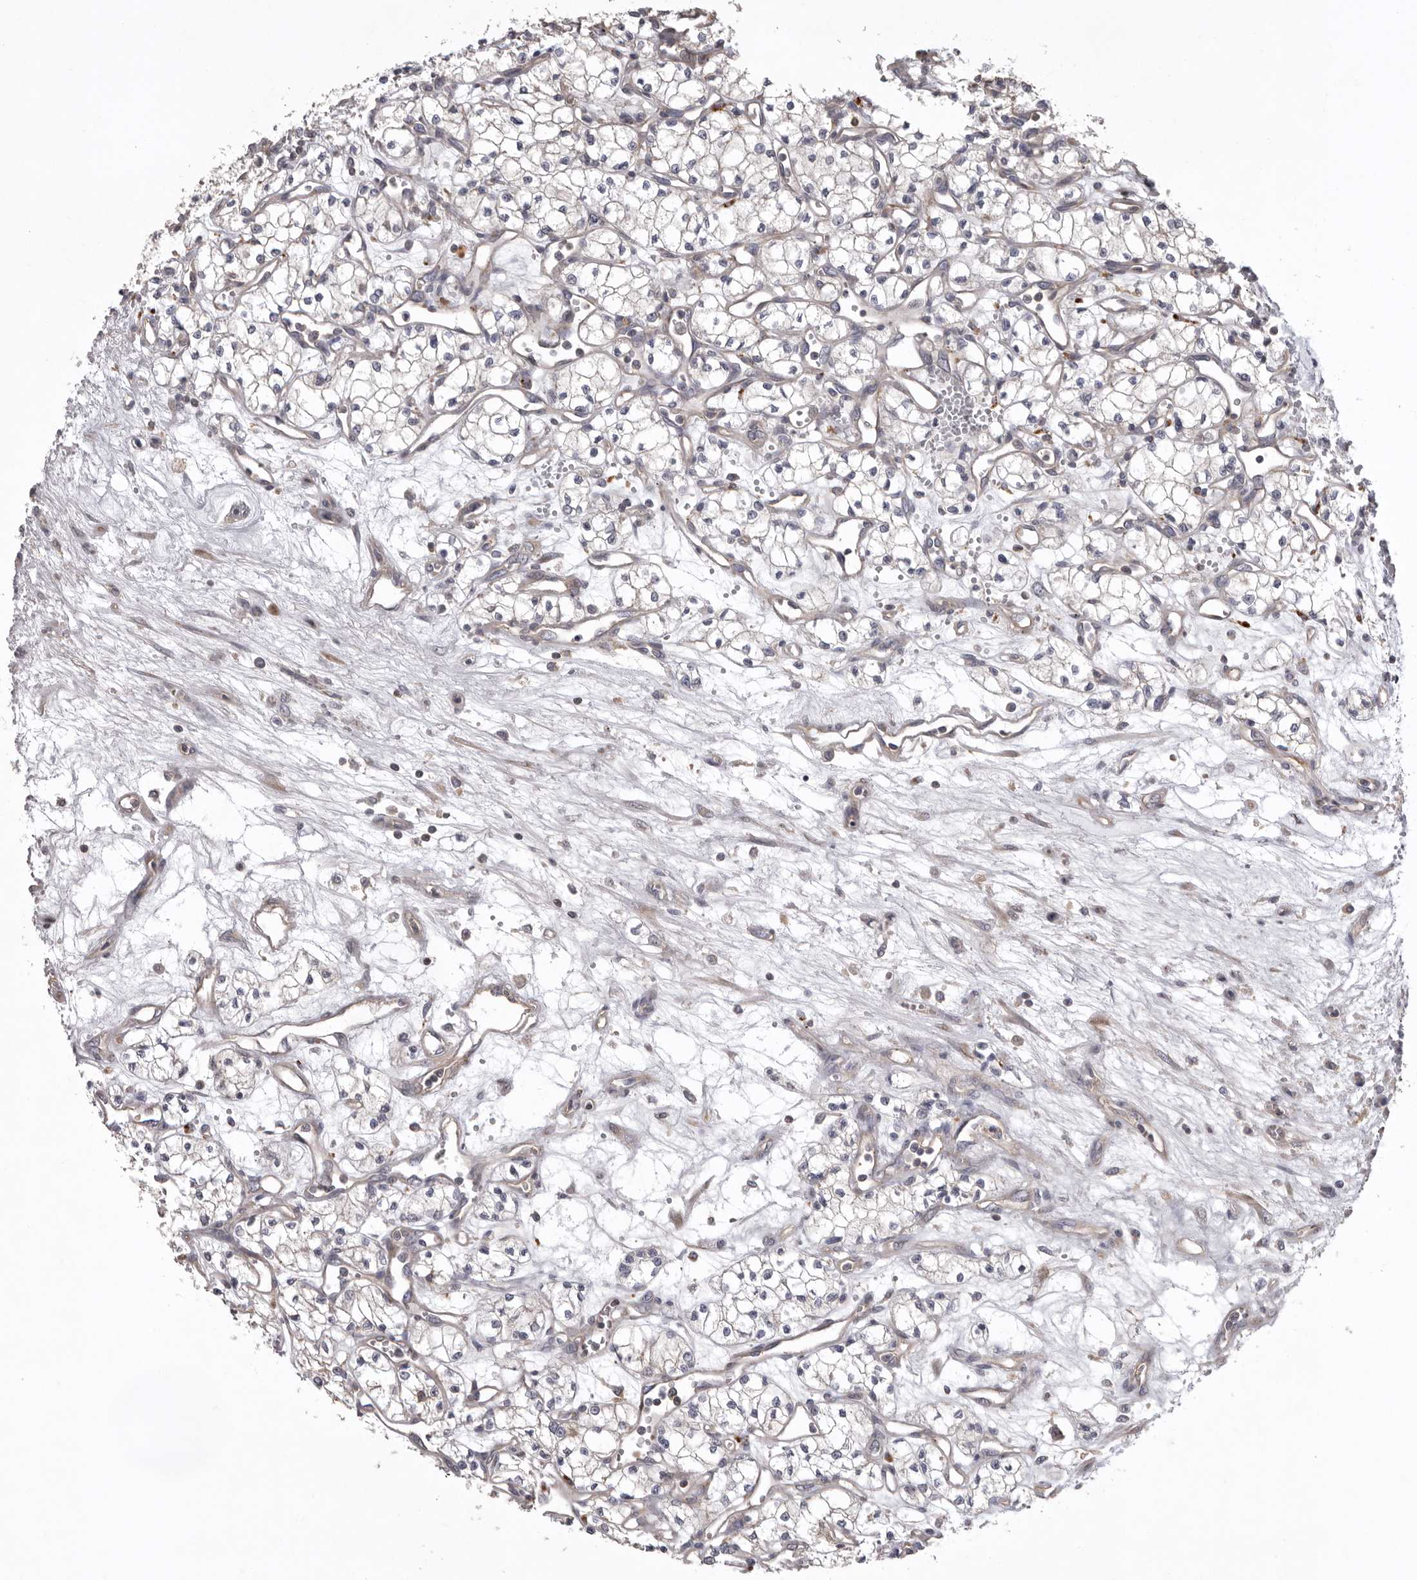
{"staining": {"intensity": "negative", "quantity": "none", "location": "none"}, "tissue": "renal cancer", "cell_type": "Tumor cells", "image_type": "cancer", "snomed": [{"axis": "morphology", "description": "Adenocarcinoma, NOS"}, {"axis": "topography", "description": "Kidney"}], "caption": "Tumor cells are negative for protein expression in human adenocarcinoma (renal). The staining was performed using DAB to visualize the protein expression in brown, while the nuclei were stained in blue with hematoxylin (Magnification: 20x).", "gene": "WDR47", "patient": {"sex": "male", "age": 59}}